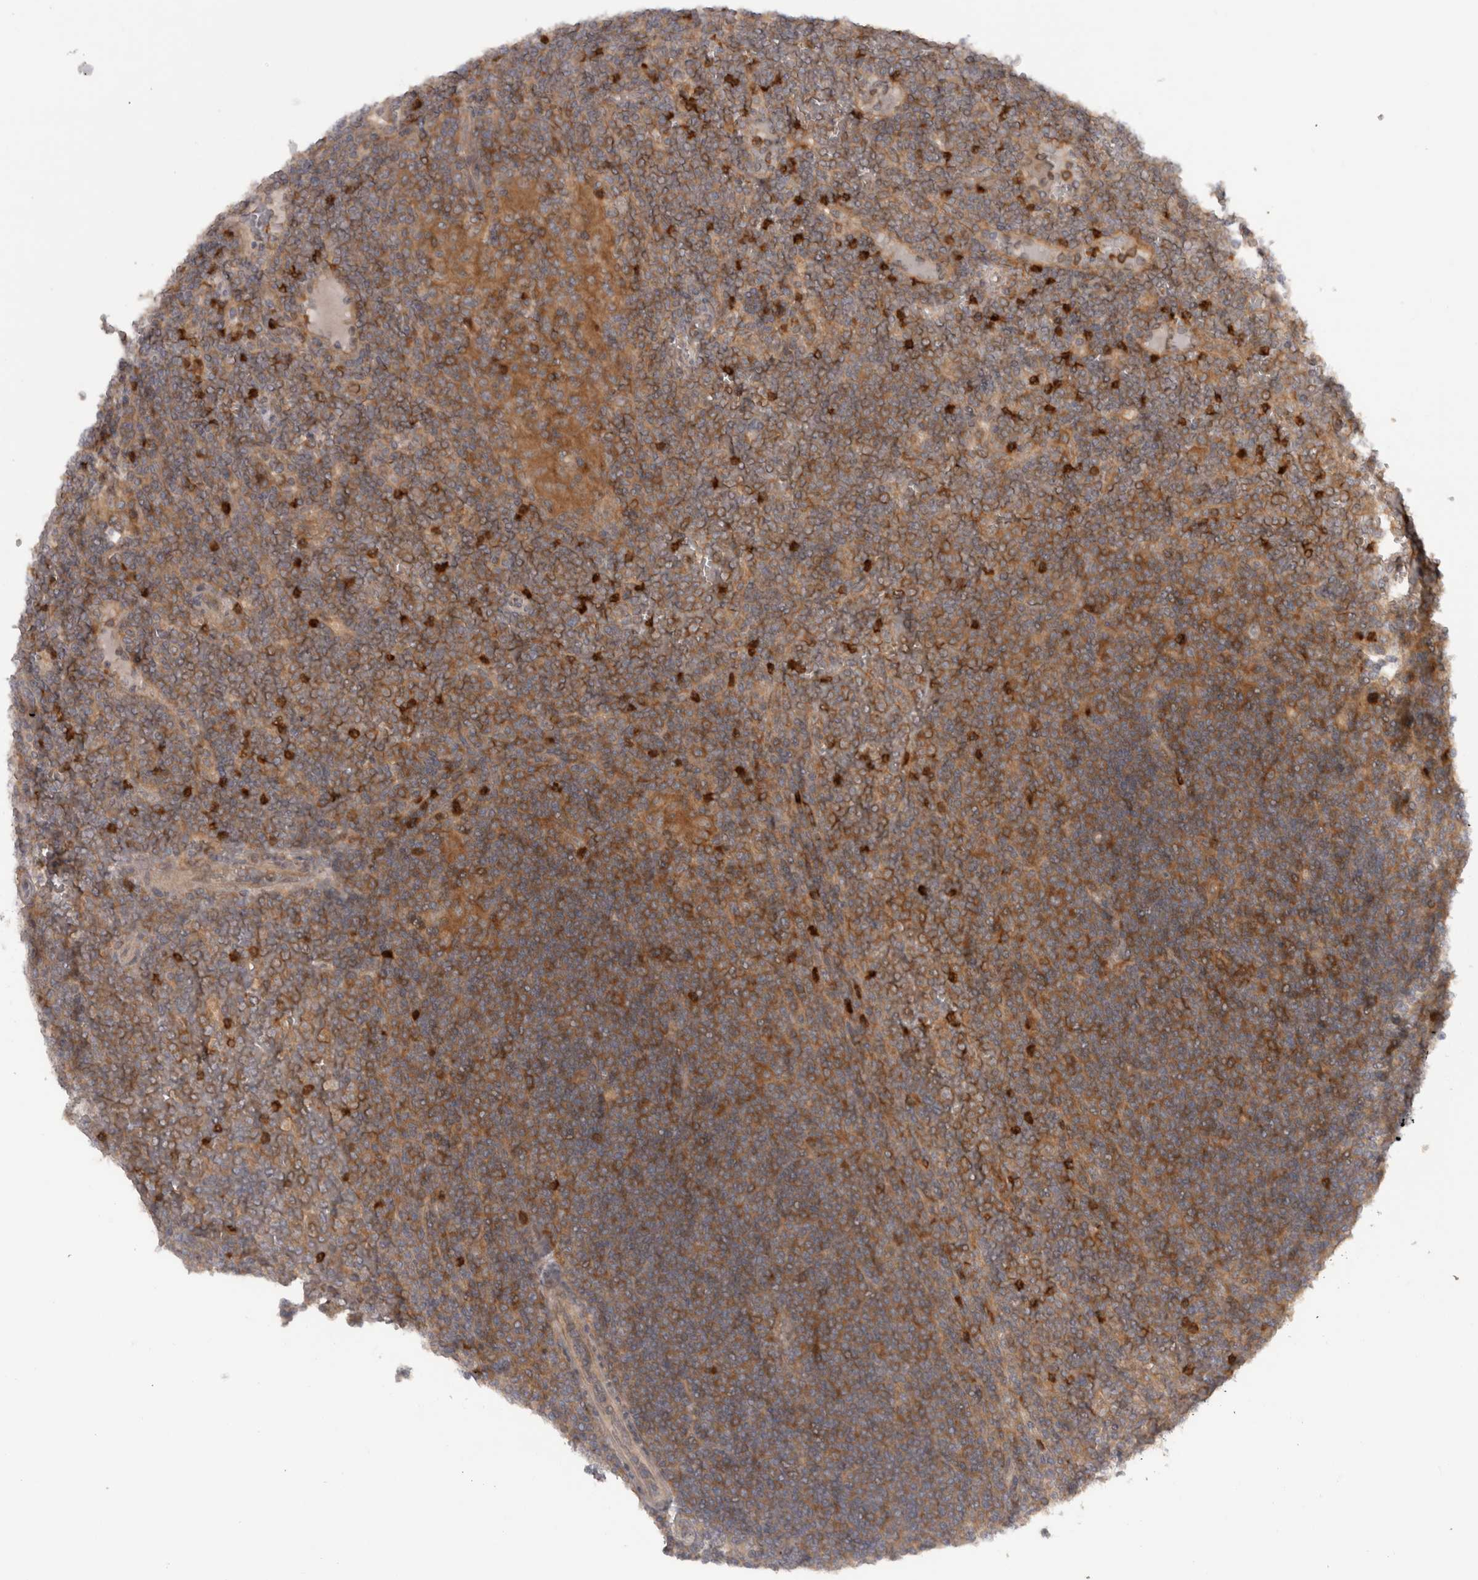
{"staining": {"intensity": "moderate", "quantity": ">75%", "location": "cytoplasmic/membranous"}, "tissue": "lymphoma", "cell_type": "Tumor cells", "image_type": "cancer", "snomed": [{"axis": "morphology", "description": "Malignant lymphoma, non-Hodgkin's type, Low grade"}, {"axis": "topography", "description": "Spleen"}], "caption": "Protein staining of lymphoma tissue displays moderate cytoplasmic/membranous expression in about >75% of tumor cells. (DAB (3,3'-diaminobenzidine) IHC, brown staining for protein, blue staining for nuclei).", "gene": "VEPH1", "patient": {"sex": "female", "age": 19}}